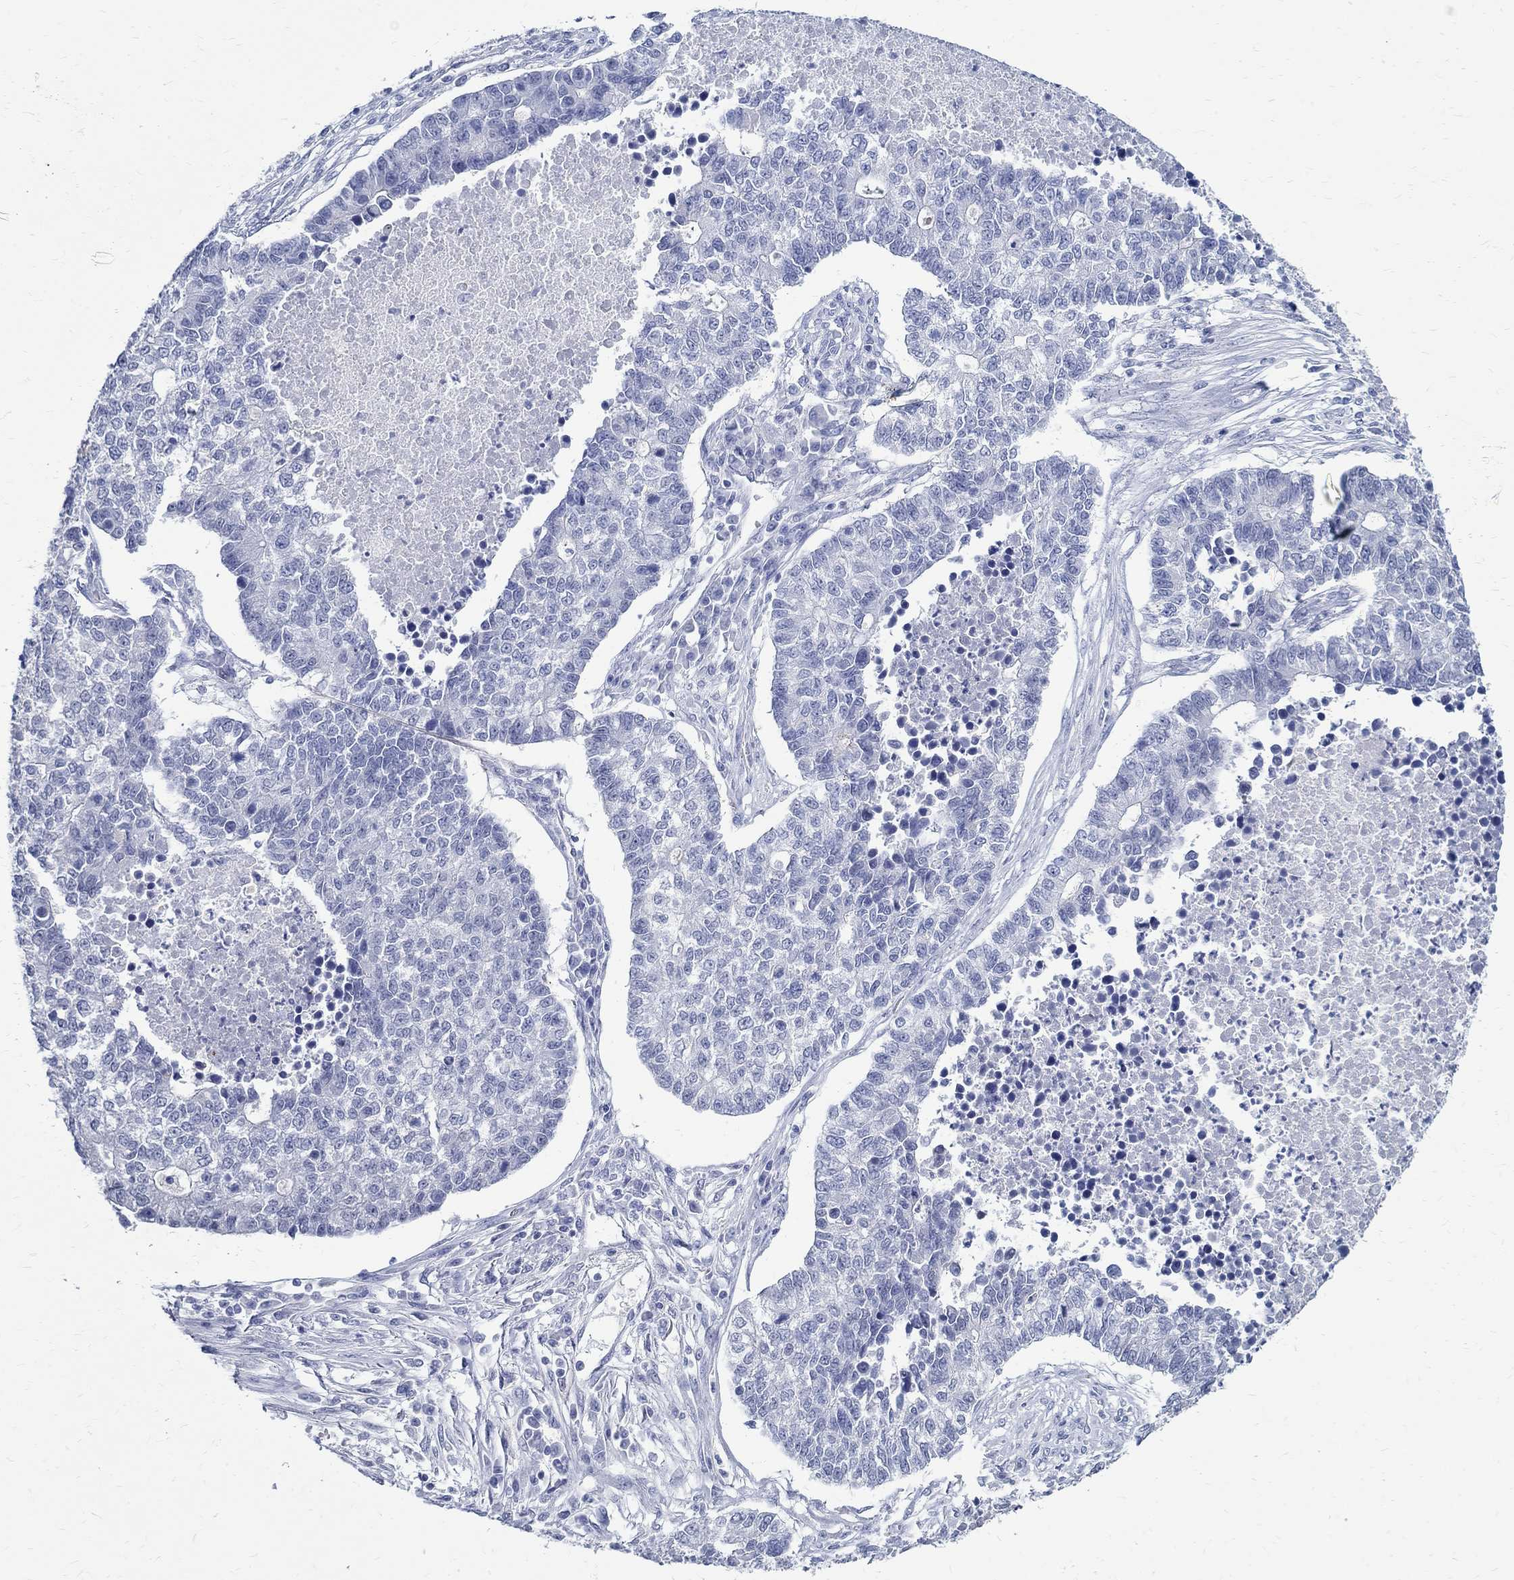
{"staining": {"intensity": "negative", "quantity": "none", "location": "none"}, "tissue": "lung cancer", "cell_type": "Tumor cells", "image_type": "cancer", "snomed": [{"axis": "morphology", "description": "Adenocarcinoma, NOS"}, {"axis": "topography", "description": "Lung"}], "caption": "Adenocarcinoma (lung) was stained to show a protein in brown. There is no significant positivity in tumor cells.", "gene": "BSPRY", "patient": {"sex": "male", "age": 57}}